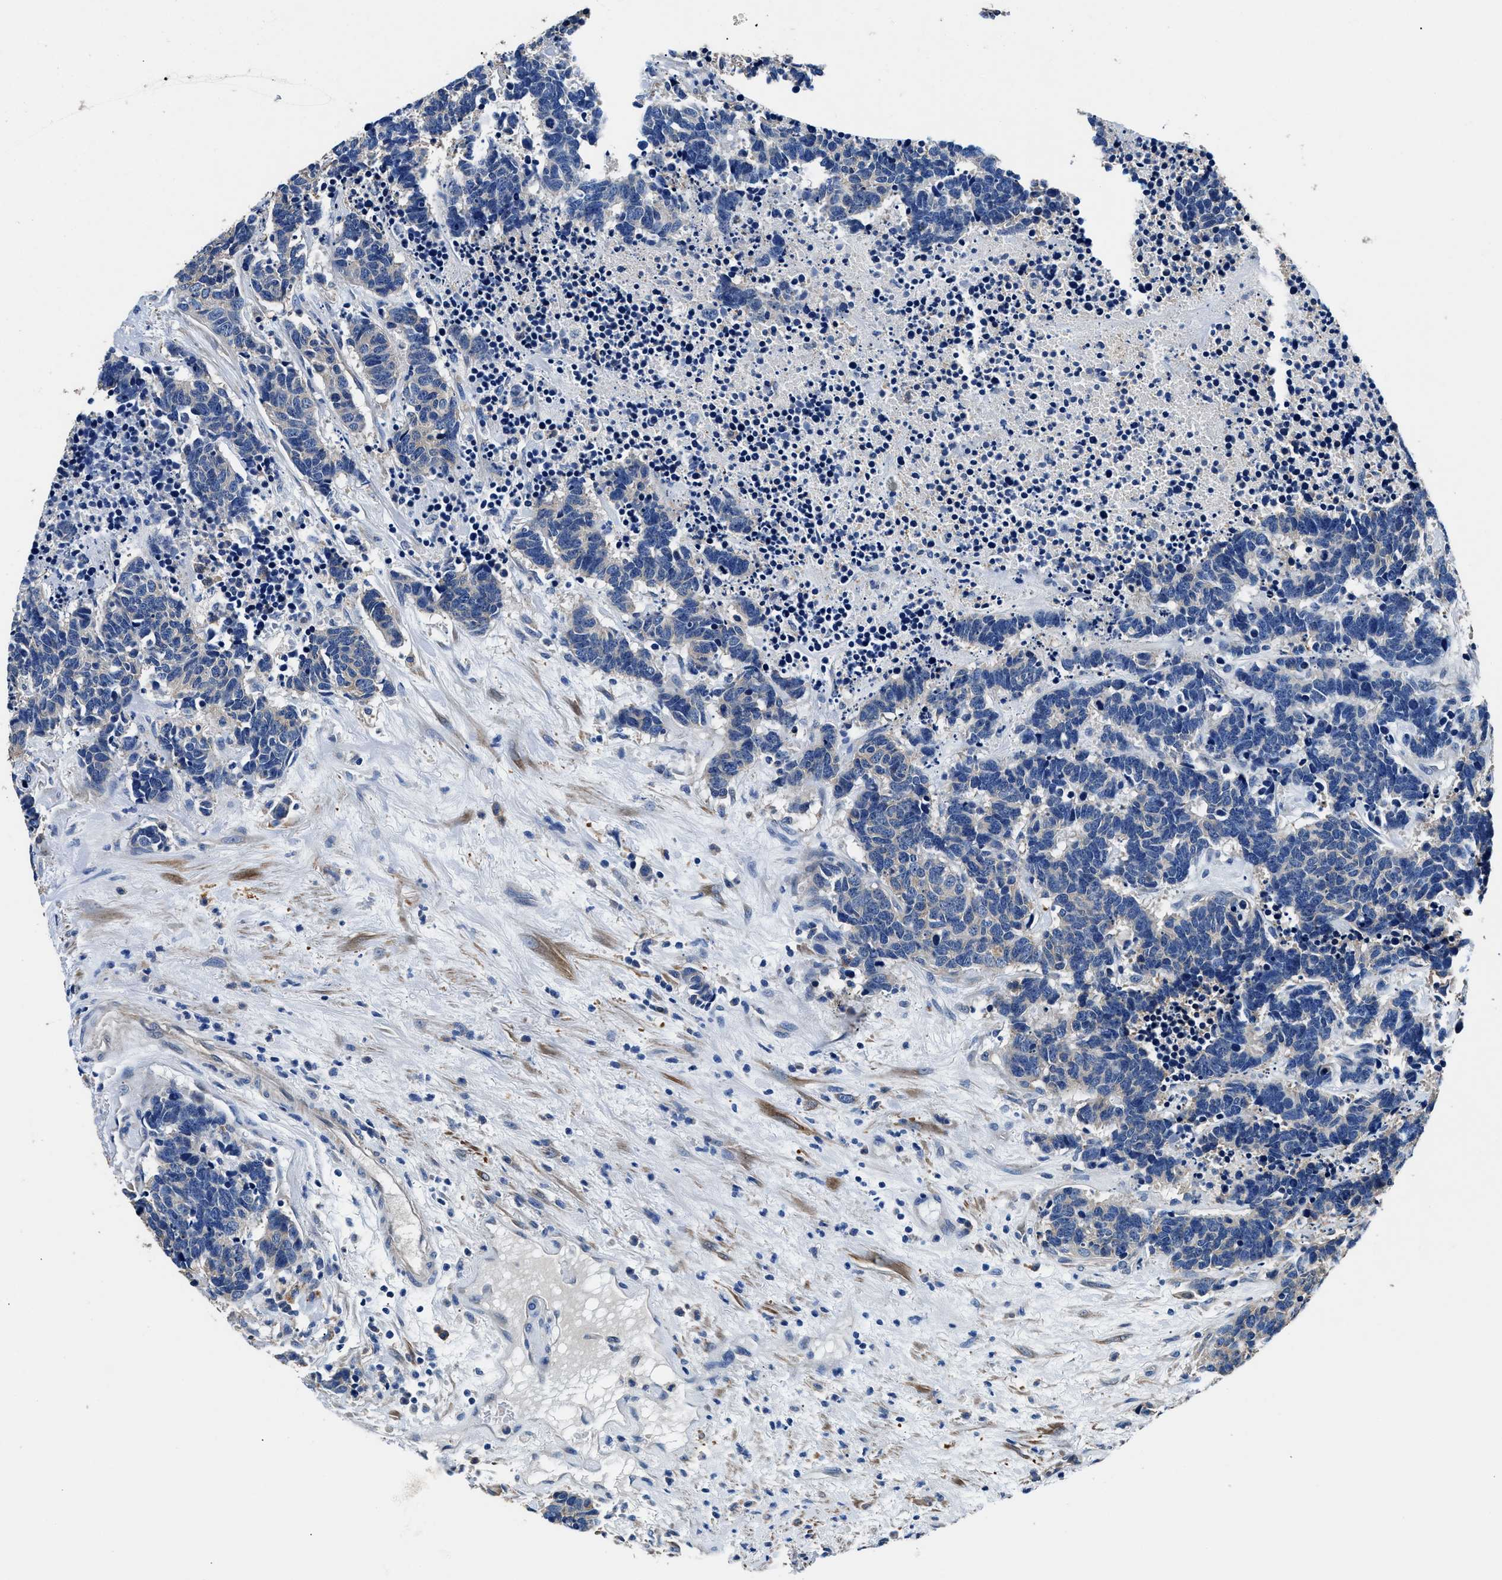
{"staining": {"intensity": "negative", "quantity": "none", "location": "none"}, "tissue": "carcinoid", "cell_type": "Tumor cells", "image_type": "cancer", "snomed": [{"axis": "morphology", "description": "Carcinoma, NOS"}, {"axis": "morphology", "description": "Carcinoid, malignant, NOS"}, {"axis": "topography", "description": "Urinary bladder"}], "caption": "Tumor cells are negative for protein expression in human carcinoid. The staining is performed using DAB (3,3'-diaminobenzidine) brown chromogen with nuclei counter-stained in using hematoxylin.", "gene": "NEU1", "patient": {"sex": "male", "age": 57}}